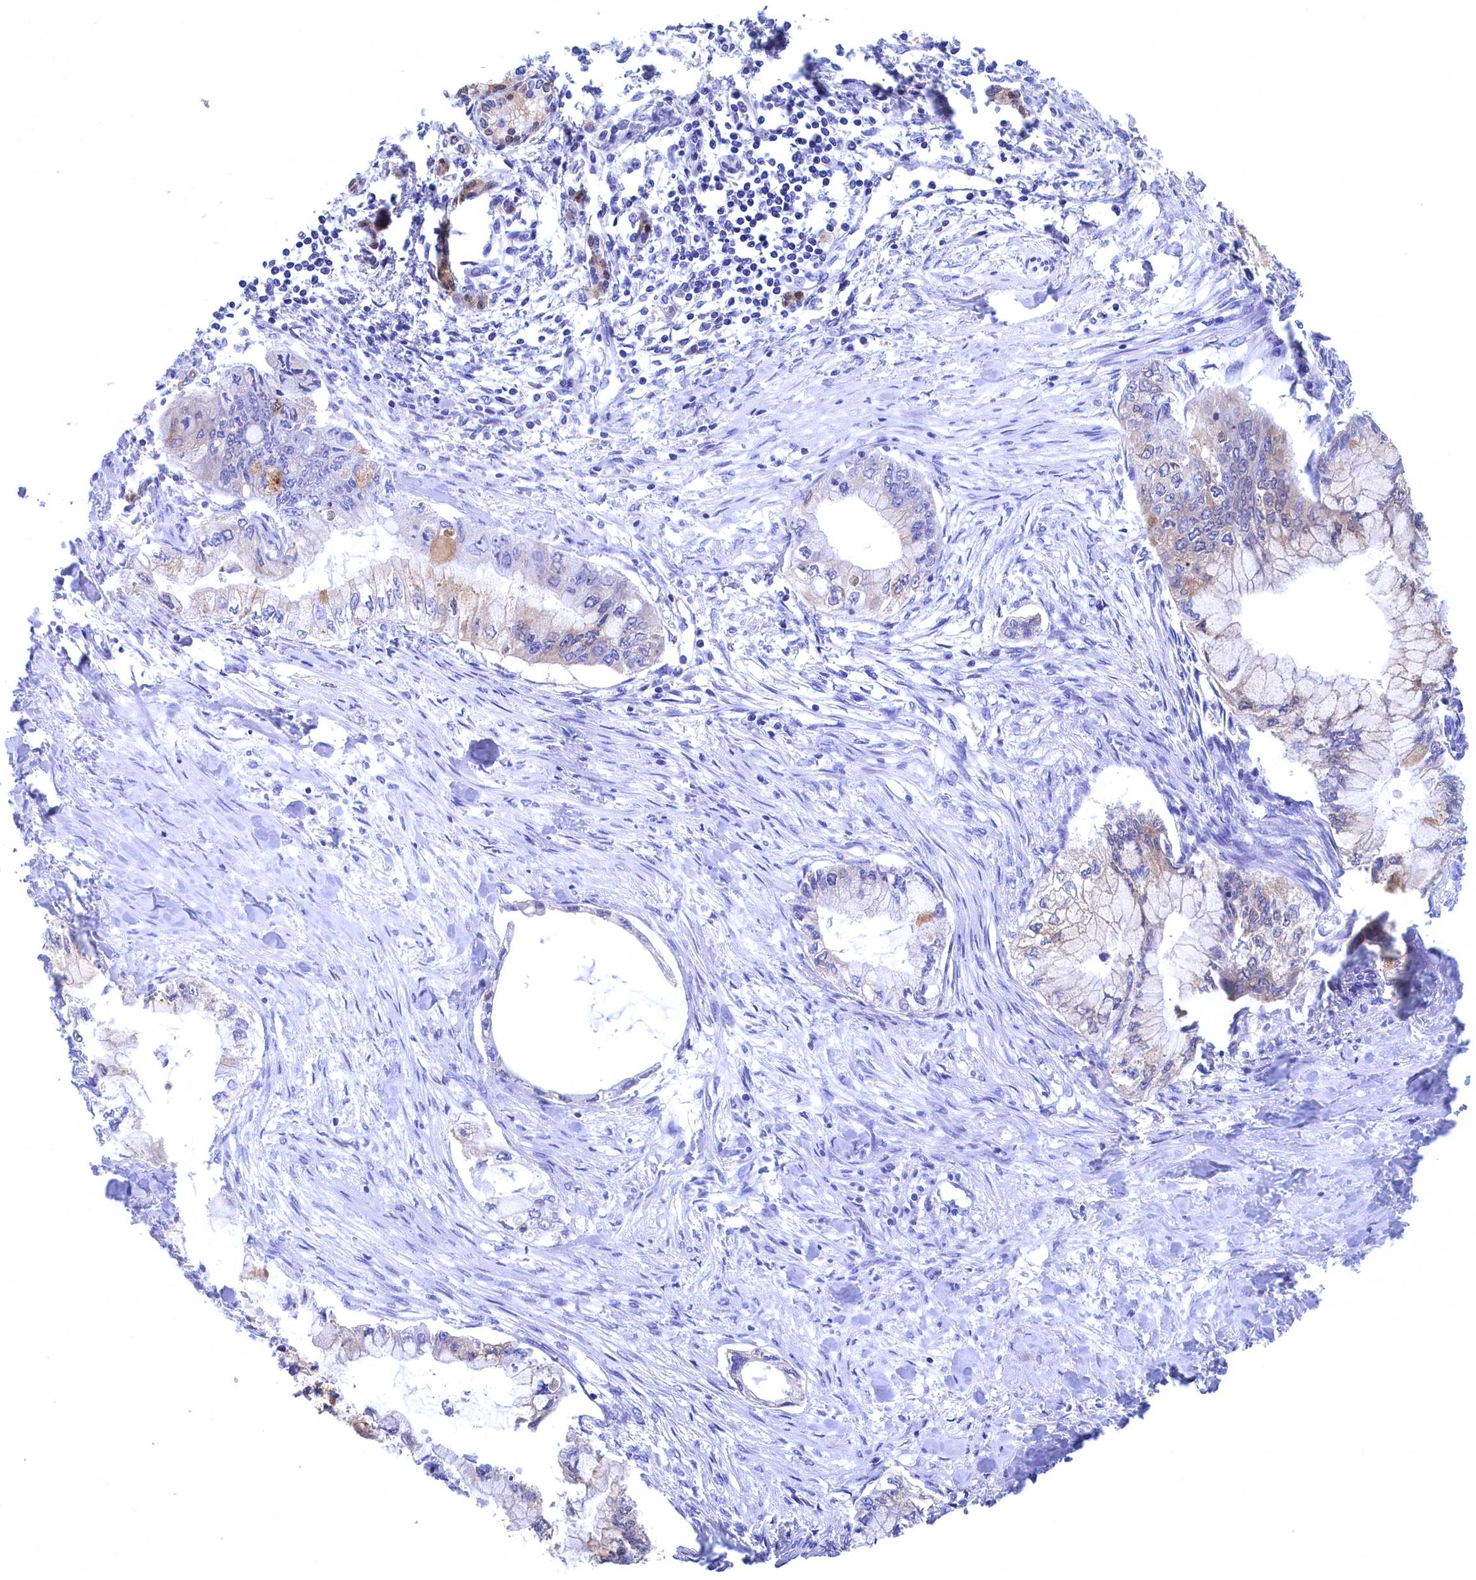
{"staining": {"intensity": "weak", "quantity": "<25%", "location": "cytoplasmic/membranous"}, "tissue": "pancreatic cancer", "cell_type": "Tumor cells", "image_type": "cancer", "snomed": [{"axis": "morphology", "description": "Adenocarcinoma, NOS"}, {"axis": "topography", "description": "Pancreas"}], "caption": "Tumor cells are negative for protein expression in human pancreatic cancer (adenocarcinoma).", "gene": "C11orf54", "patient": {"sex": "female", "age": 78}}